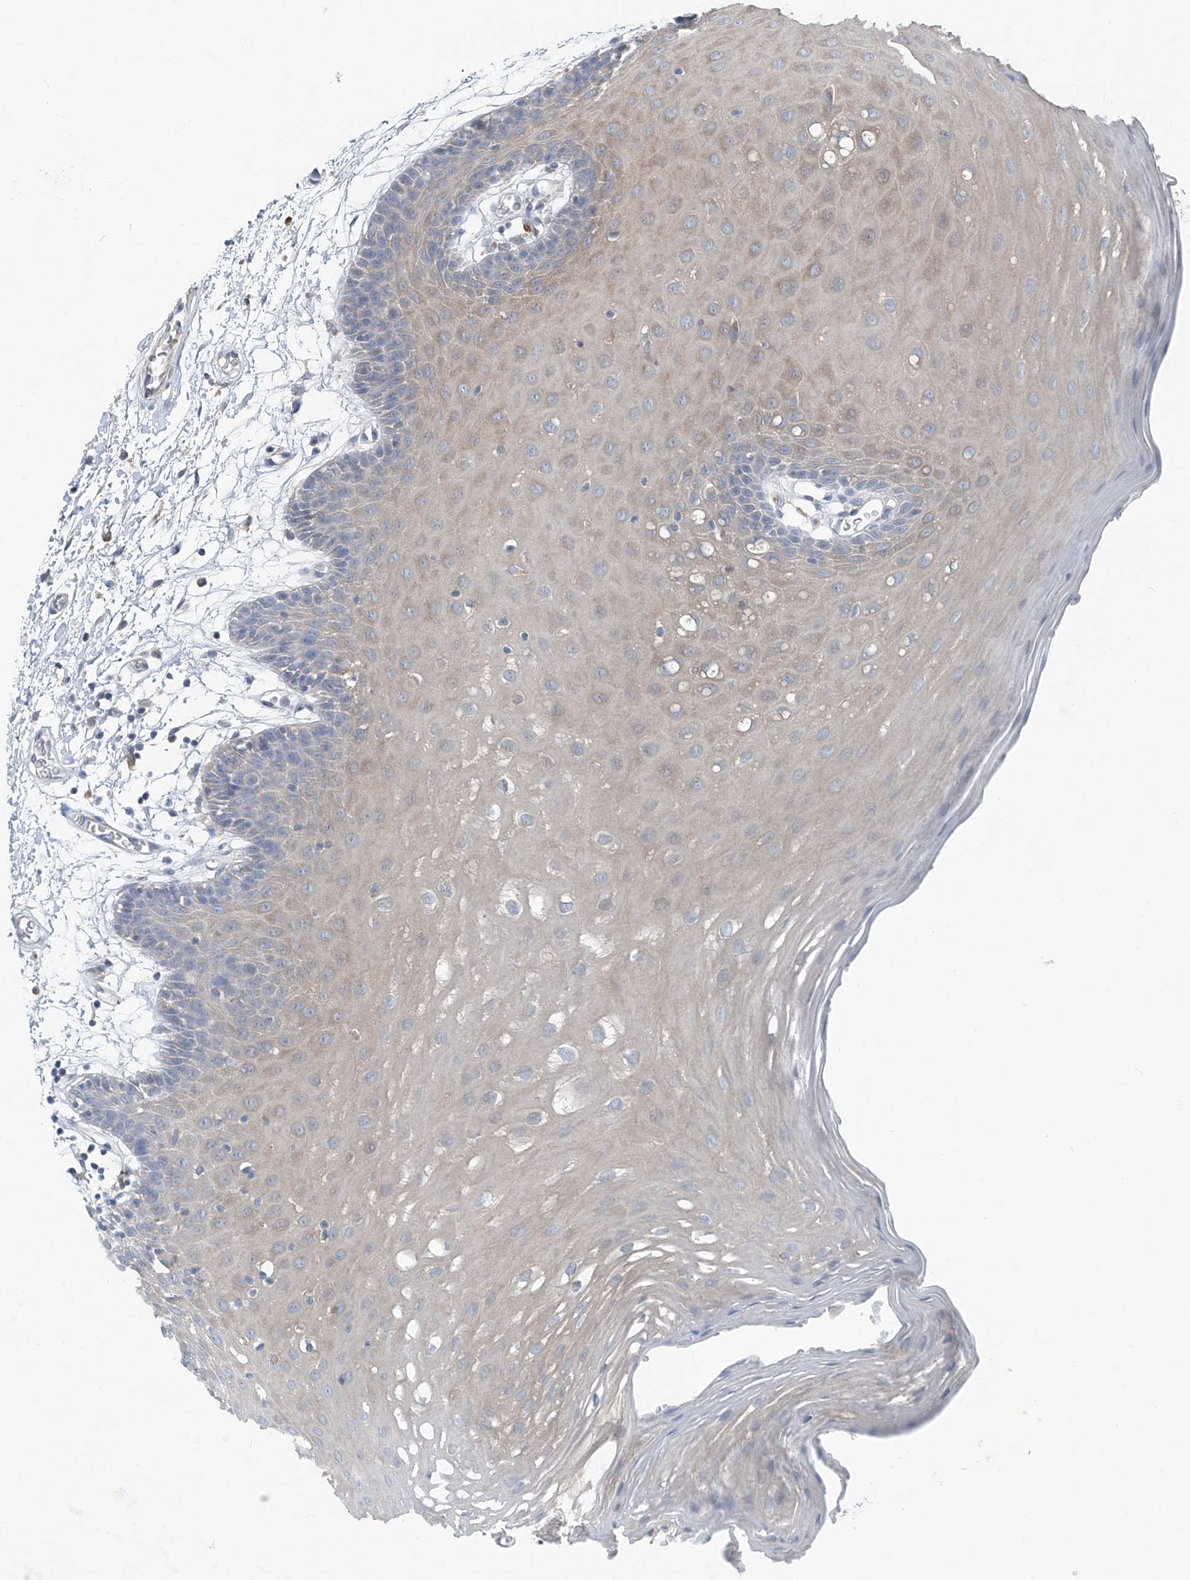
{"staining": {"intensity": "weak", "quantity": "<25%", "location": "cytoplasmic/membranous"}, "tissue": "oral mucosa", "cell_type": "Squamous epithelial cells", "image_type": "normal", "snomed": [{"axis": "morphology", "description": "Normal tissue, NOS"}, {"axis": "topography", "description": "Skeletal muscle"}, {"axis": "topography", "description": "Oral tissue"}, {"axis": "topography", "description": "Salivary gland"}, {"axis": "topography", "description": "Peripheral nerve tissue"}], "caption": "High power microscopy histopathology image of an immunohistochemistry (IHC) histopathology image of benign oral mucosa, revealing no significant positivity in squamous epithelial cells.", "gene": "FOXRED2", "patient": {"sex": "male", "age": 54}}